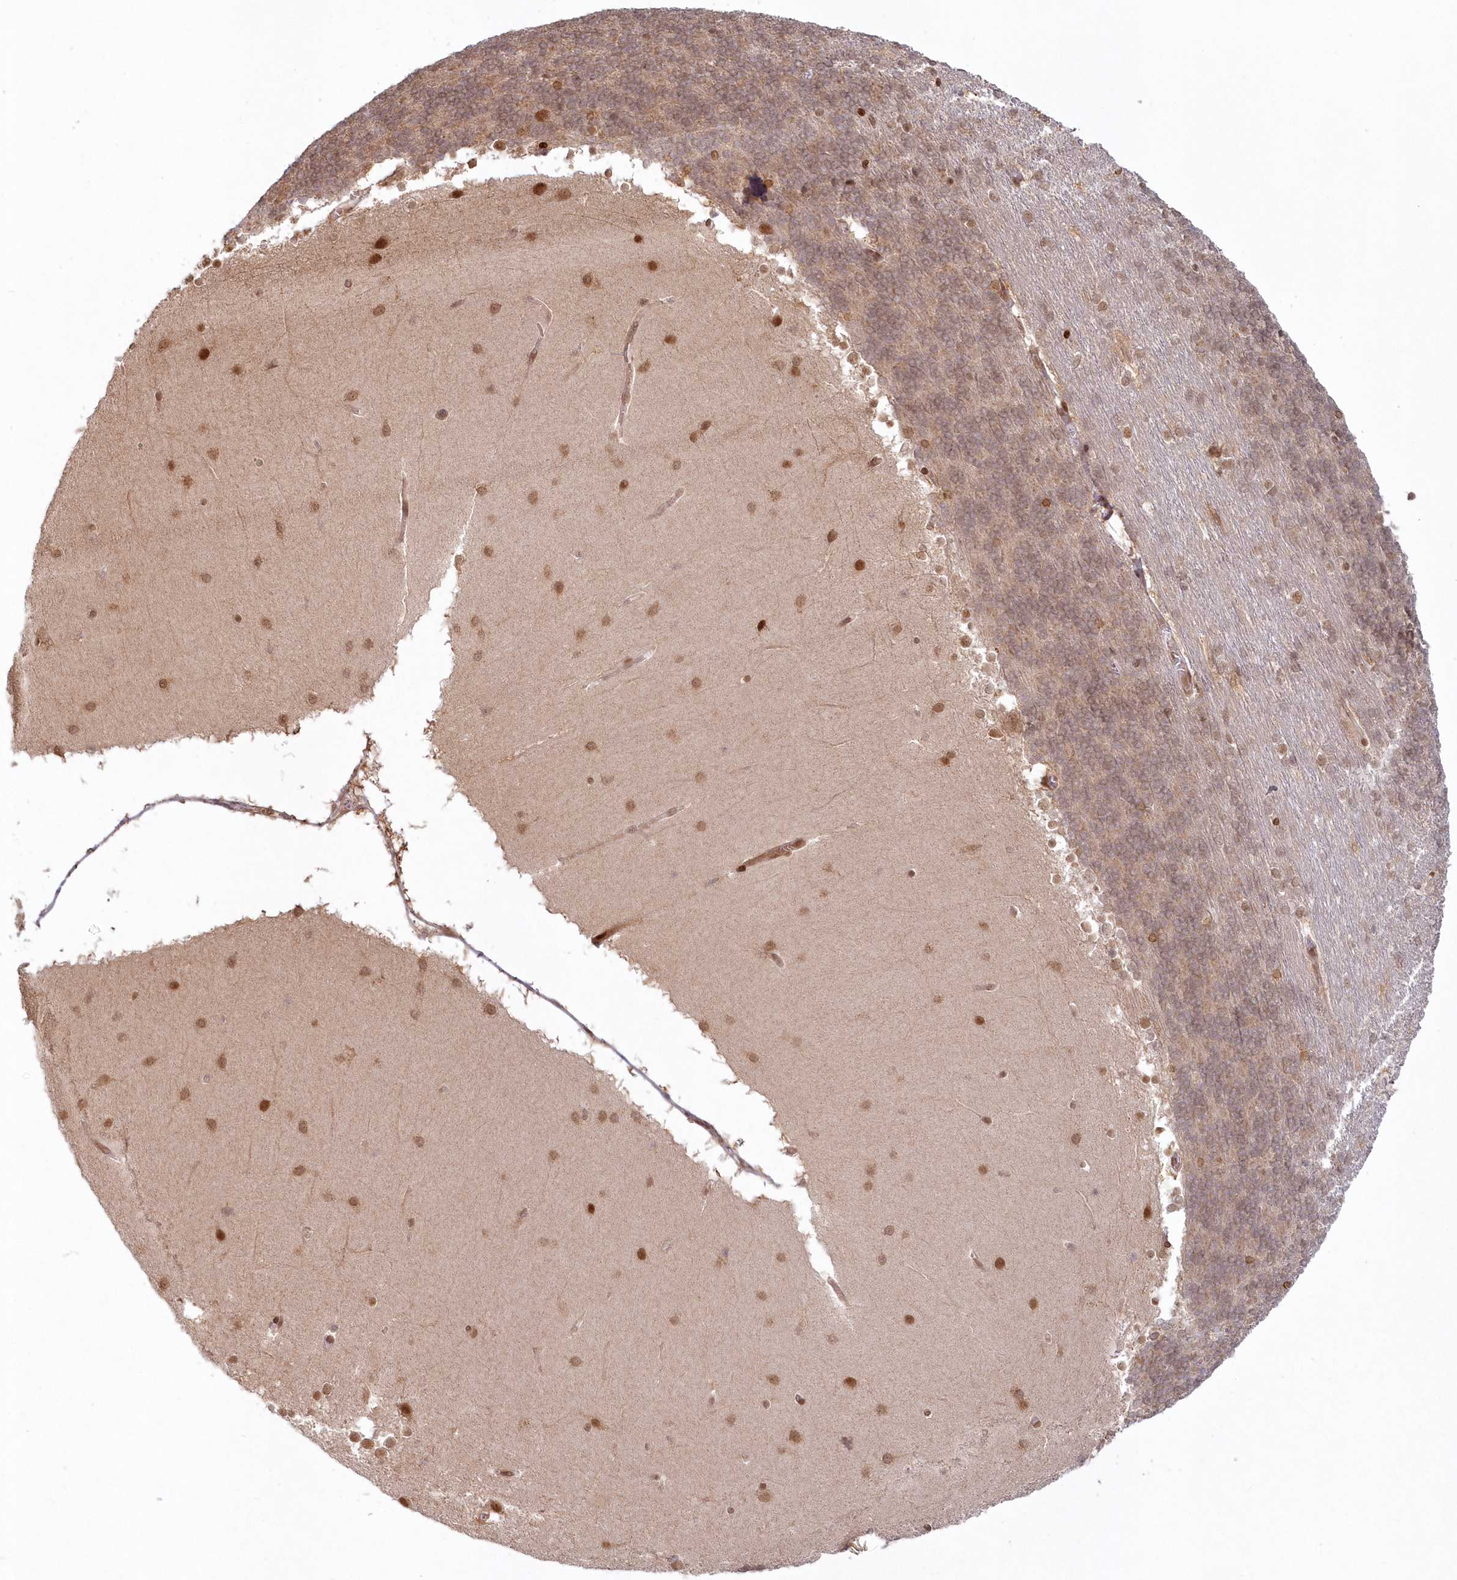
{"staining": {"intensity": "moderate", "quantity": "25%-75%", "location": "cytoplasmic/membranous"}, "tissue": "cerebellum", "cell_type": "Cells in granular layer", "image_type": "normal", "snomed": [{"axis": "morphology", "description": "Normal tissue, NOS"}, {"axis": "topography", "description": "Cerebellum"}], "caption": "A micrograph showing moderate cytoplasmic/membranous expression in approximately 25%-75% of cells in granular layer in unremarkable cerebellum, as visualized by brown immunohistochemical staining.", "gene": "TOGARAM2", "patient": {"sex": "female", "age": 19}}